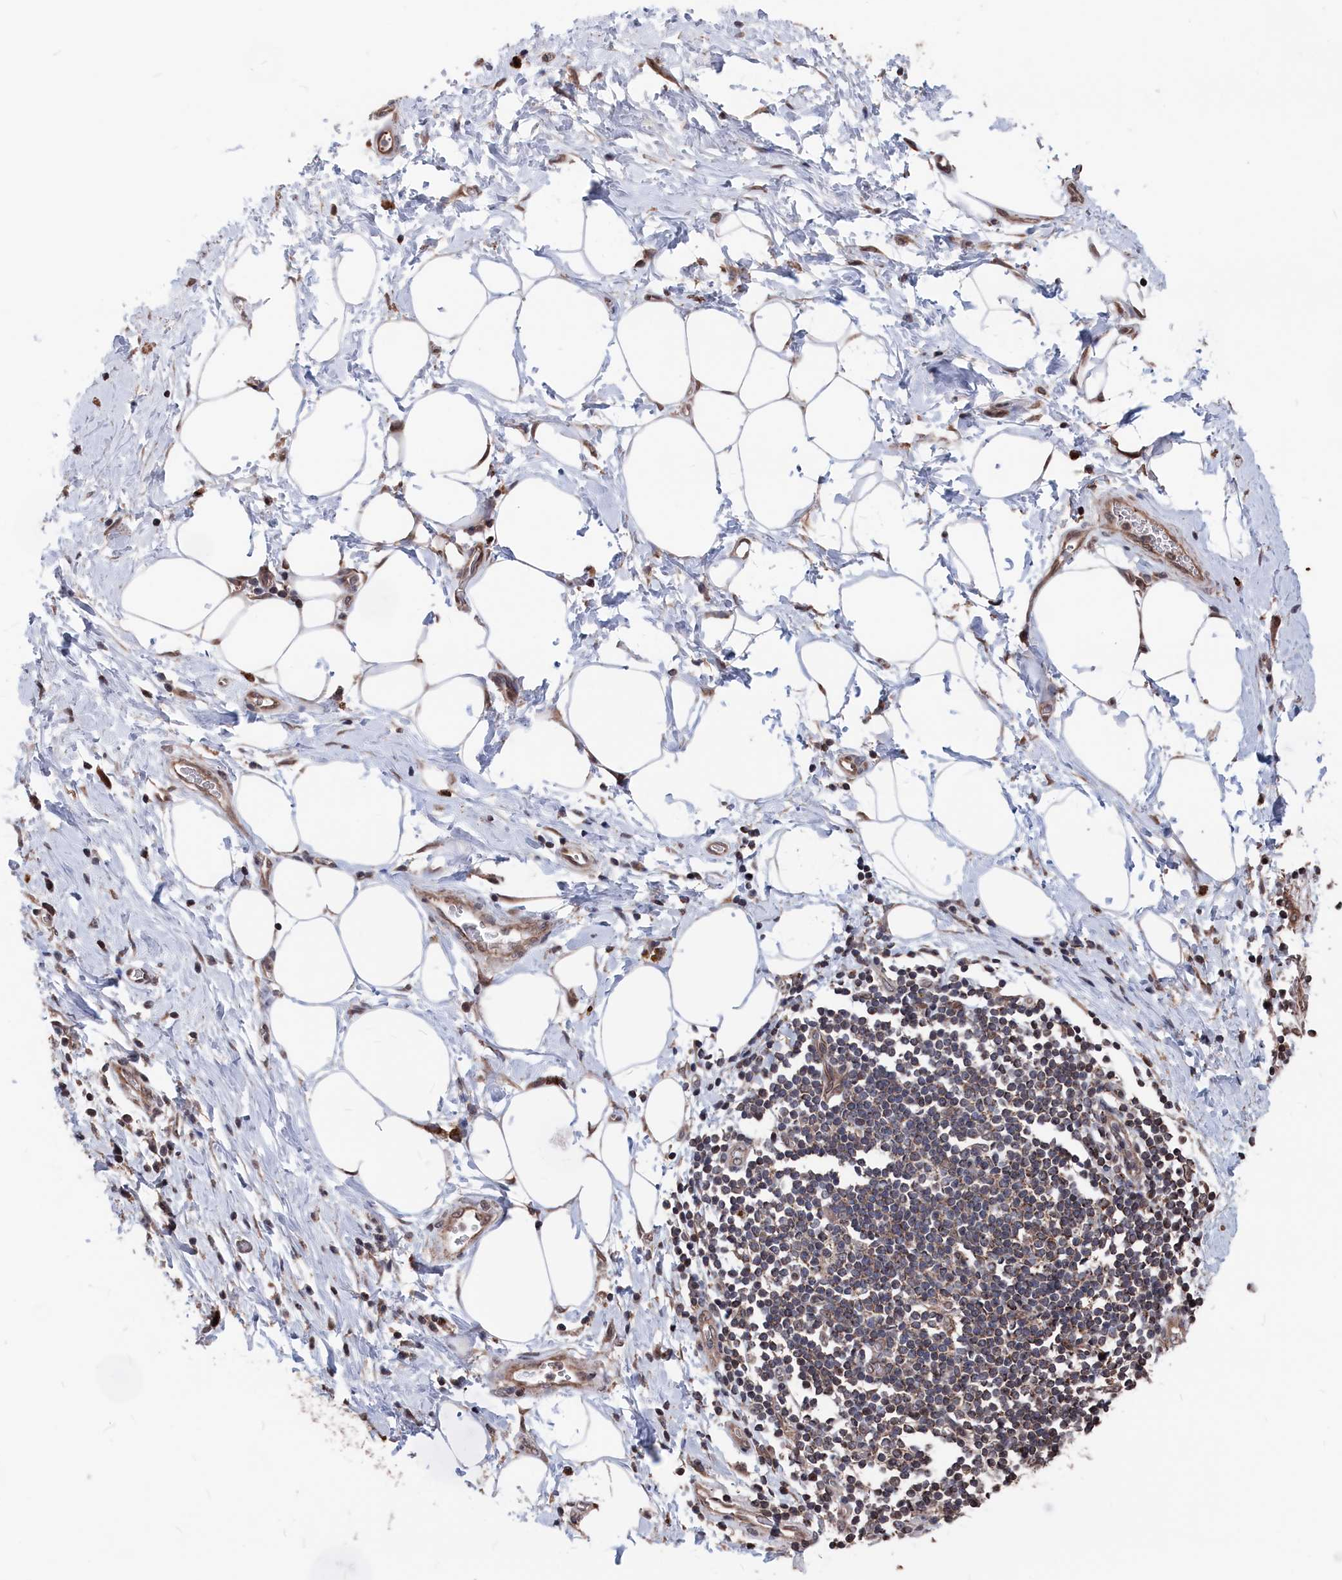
{"staining": {"intensity": "weak", "quantity": "25%-75%", "location": "cytoplasmic/membranous"}, "tissue": "adipose tissue", "cell_type": "Adipocytes", "image_type": "normal", "snomed": [{"axis": "morphology", "description": "Normal tissue, NOS"}, {"axis": "morphology", "description": "Adenocarcinoma, NOS"}, {"axis": "topography", "description": "Pancreas"}, {"axis": "topography", "description": "Peripheral nerve tissue"}], "caption": "Protein expression analysis of normal human adipose tissue reveals weak cytoplasmic/membranous staining in about 25%-75% of adipocytes. (Brightfield microscopy of DAB IHC at high magnification).", "gene": "PDE12", "patient": {"sex": "male", "age": 59}}